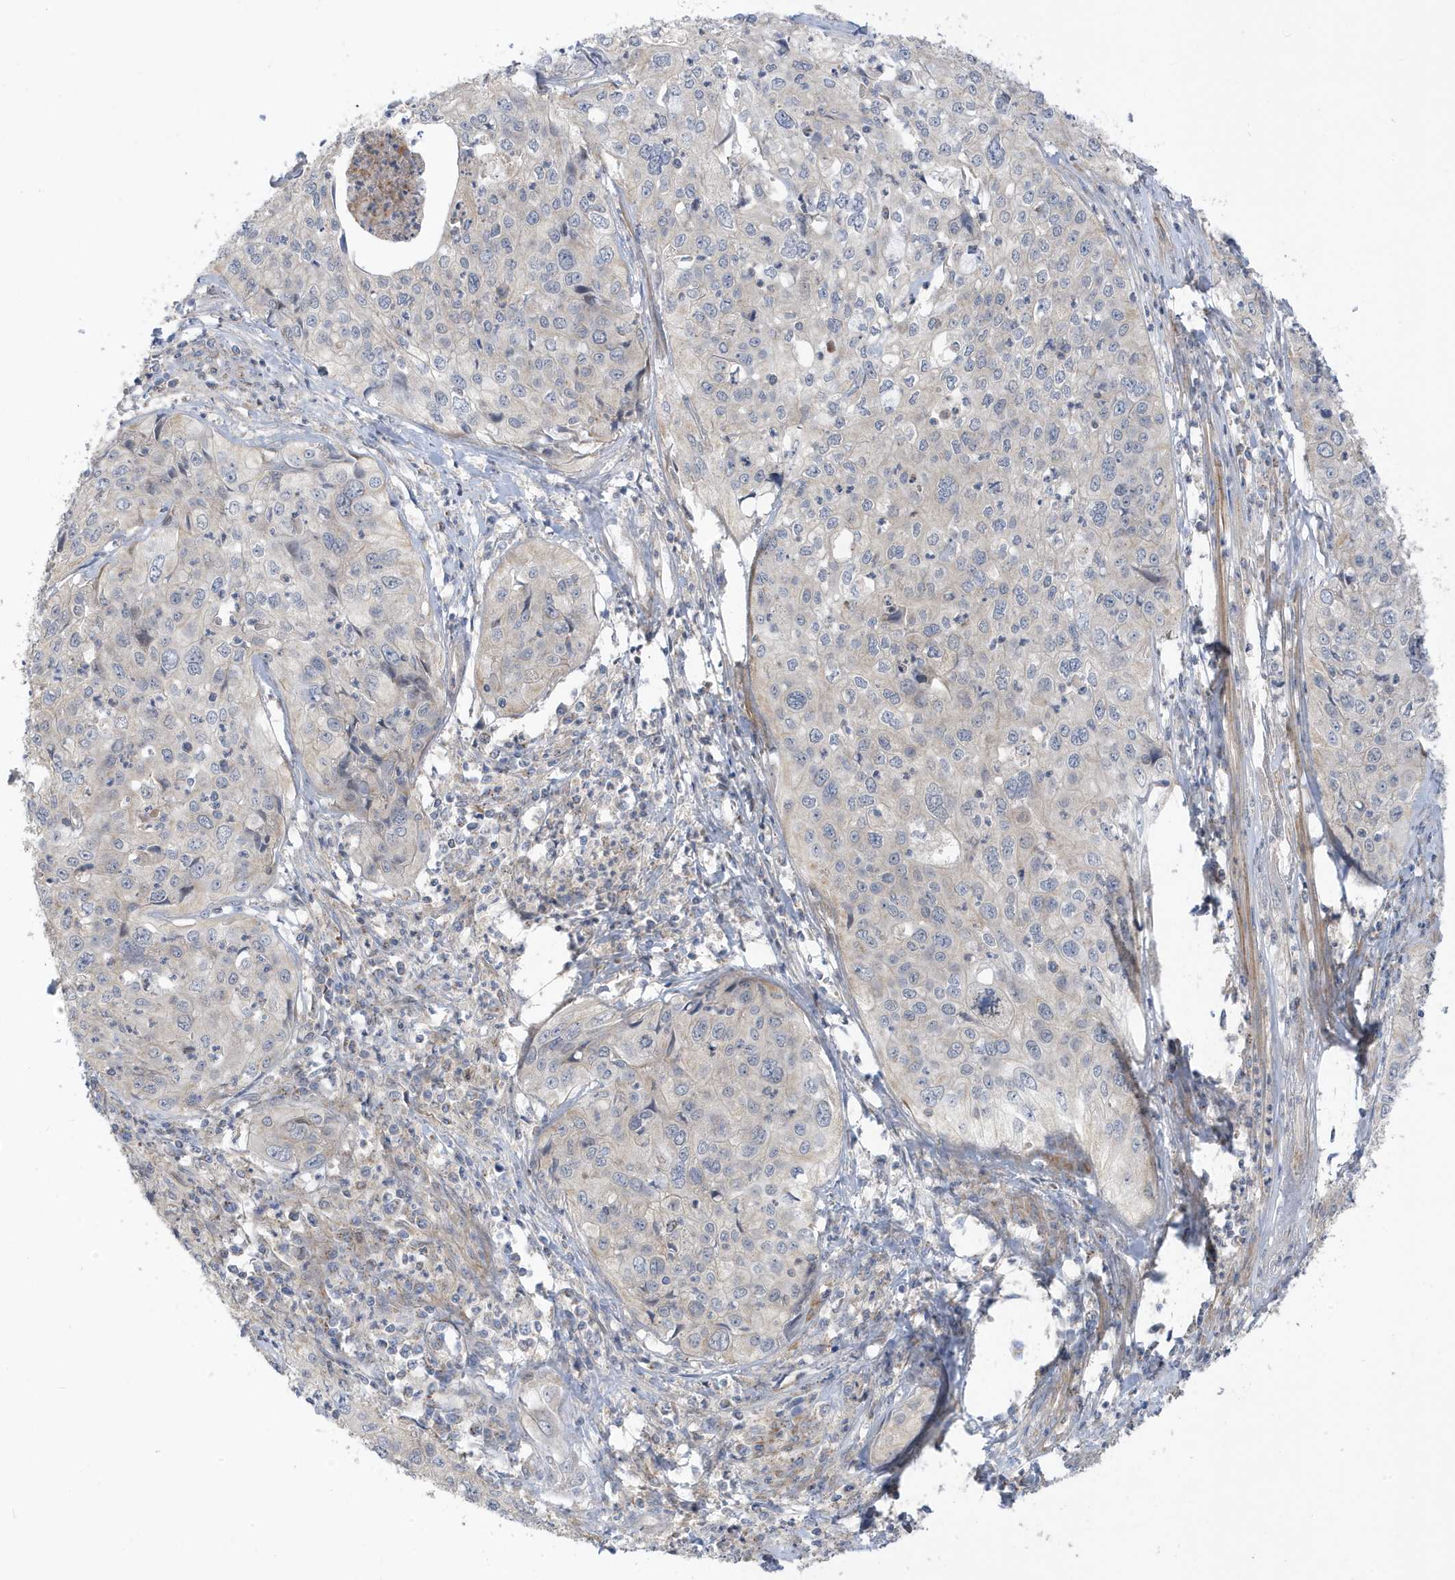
{"staining": {"intensity": "negative", "quantity": "none", "location": "none"}, "tissue": "cervical cancer", "cell_type": "Tumor cells", "image_type": "cancer", "snomed": [{"axis": "morphology", "description": "Squamous cell carcinoma, NOS"}, {"axis": "topography", "description": "Cervix"}], "caption": "High magnification brightfield microscopy of cervical cancer (squamous cell carcinoma) stained with DAB (brown) and counterstained with hematoxylin (blue): tumor cells show no significant positivity. (Immunohistochemistry, brightfield microscopy, high magnification).", "gene": "ATP13A5", "patient": {"sex": "female", "age": 31}}